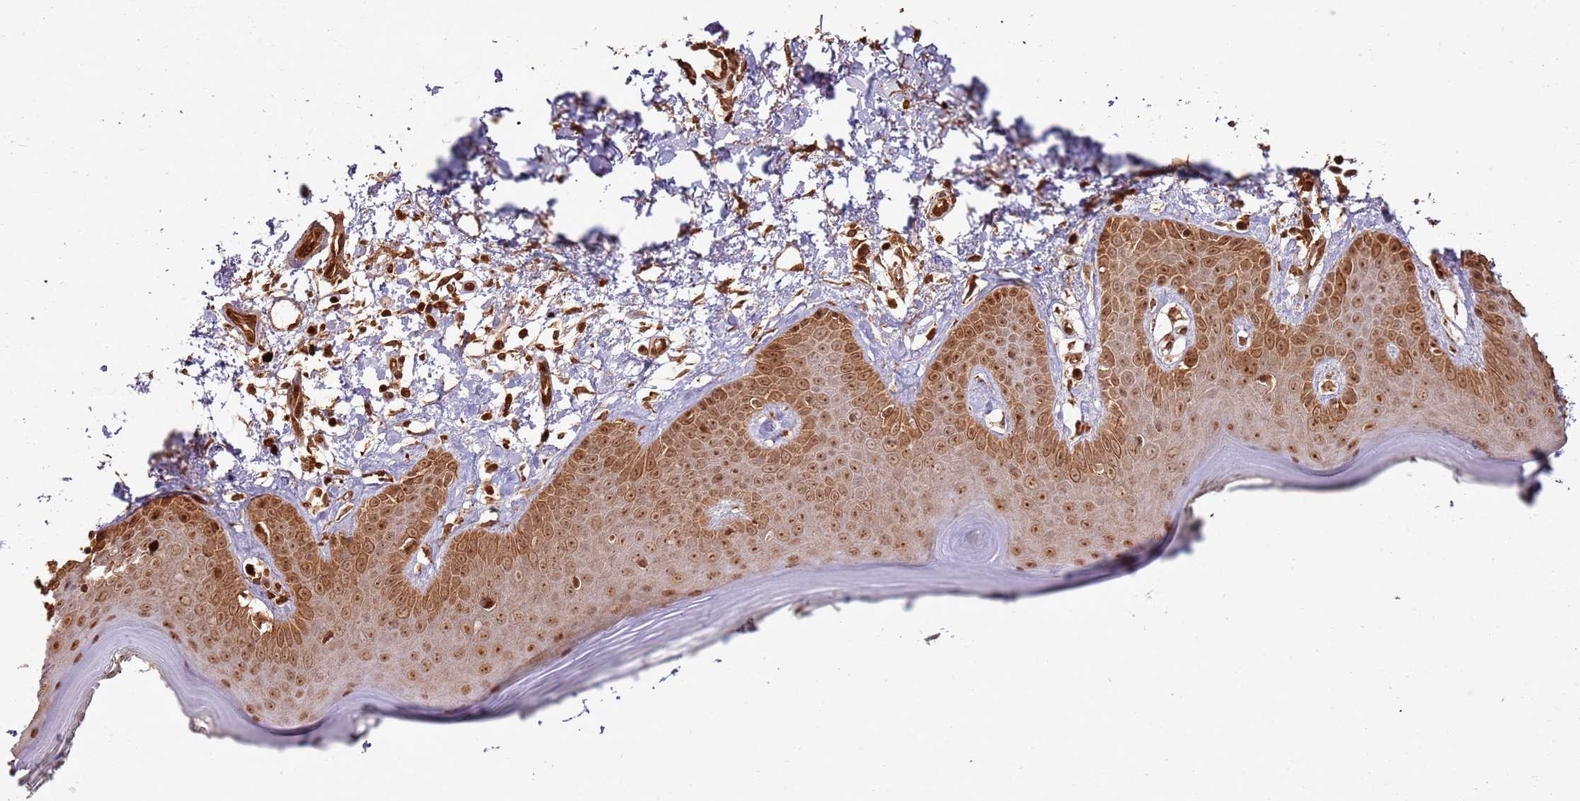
{"staining": {"intensity": "strong", "quantity": ">75%", "location": "cytoplasmic/membranous"}, "tissue": "skin", "cell_type": "Fibroblasts", "image_type": "normal", "snomed": [{"axis": "morphology", "description": "Normal tissue, NOS"}, {"axis": "topography", "description": "Skin"}], "caption": "The micrograph demonstrates a brown stain indicating the presence of a protein in the cytoplasmic/membranous of fibroblasts in skin. (DAB (3,3'-diaminobenzidine) IHC, brown staining for protein, blue staining for nuclei).", "gene": "TBC1D13", "patient": {"sex": "female", "age": 64}}